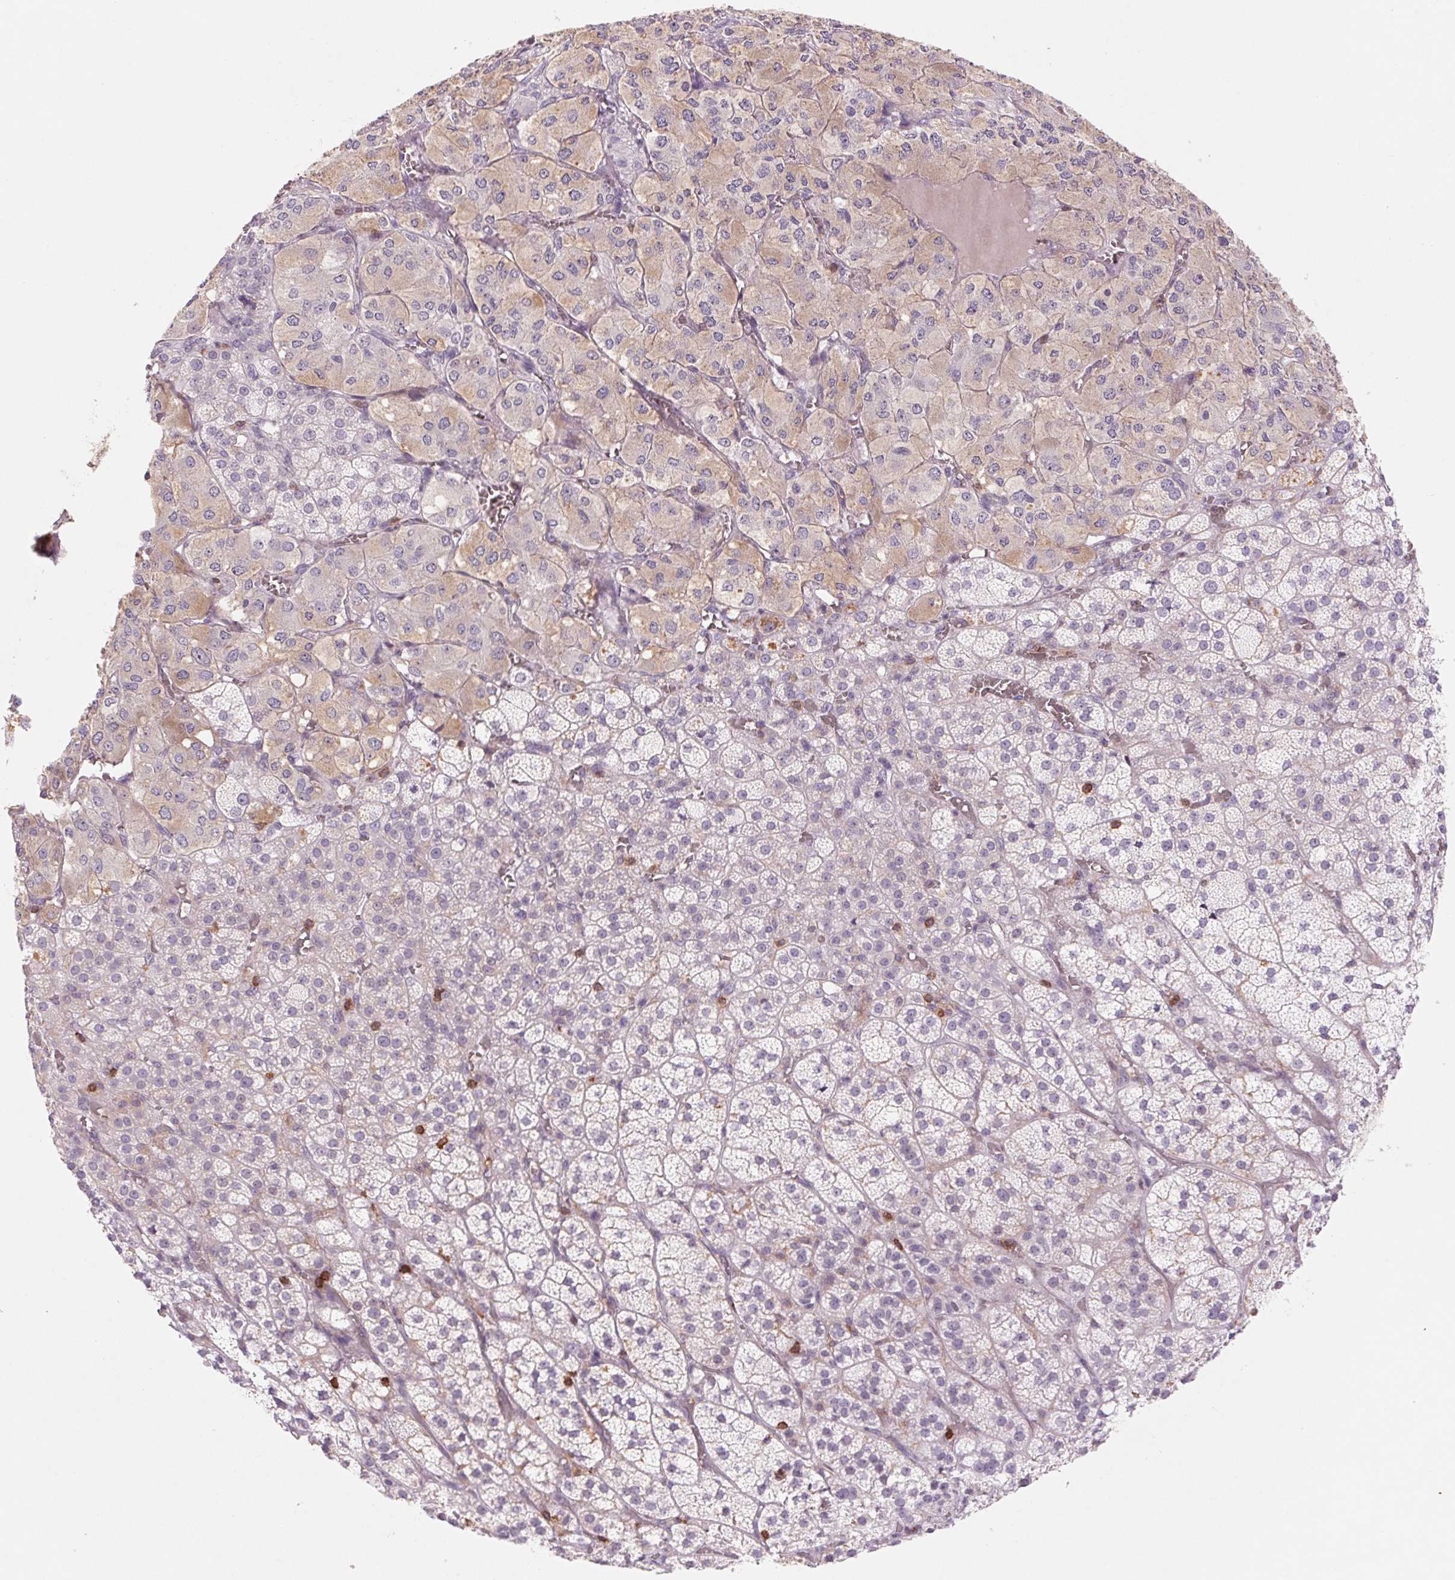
{"staining": {"intensity": "weak", "quantity": "<25%", "location": "cytoplasmic/membranous"}, "tissue": "adrenal gland", "cell_type": "Glandular cells", "image_type": "normal", "snomed": [{"axis": "morphology", "description": "Normal tissue, NOS"}, {"axis": "topography", "description": "Adrenal gland"}], "caption": "Protein analysis of normal adrenal gland displays no significant expression in glandular cells.", "gene": "KIF26A", "patient": {"sex": "female", "age": 60}}